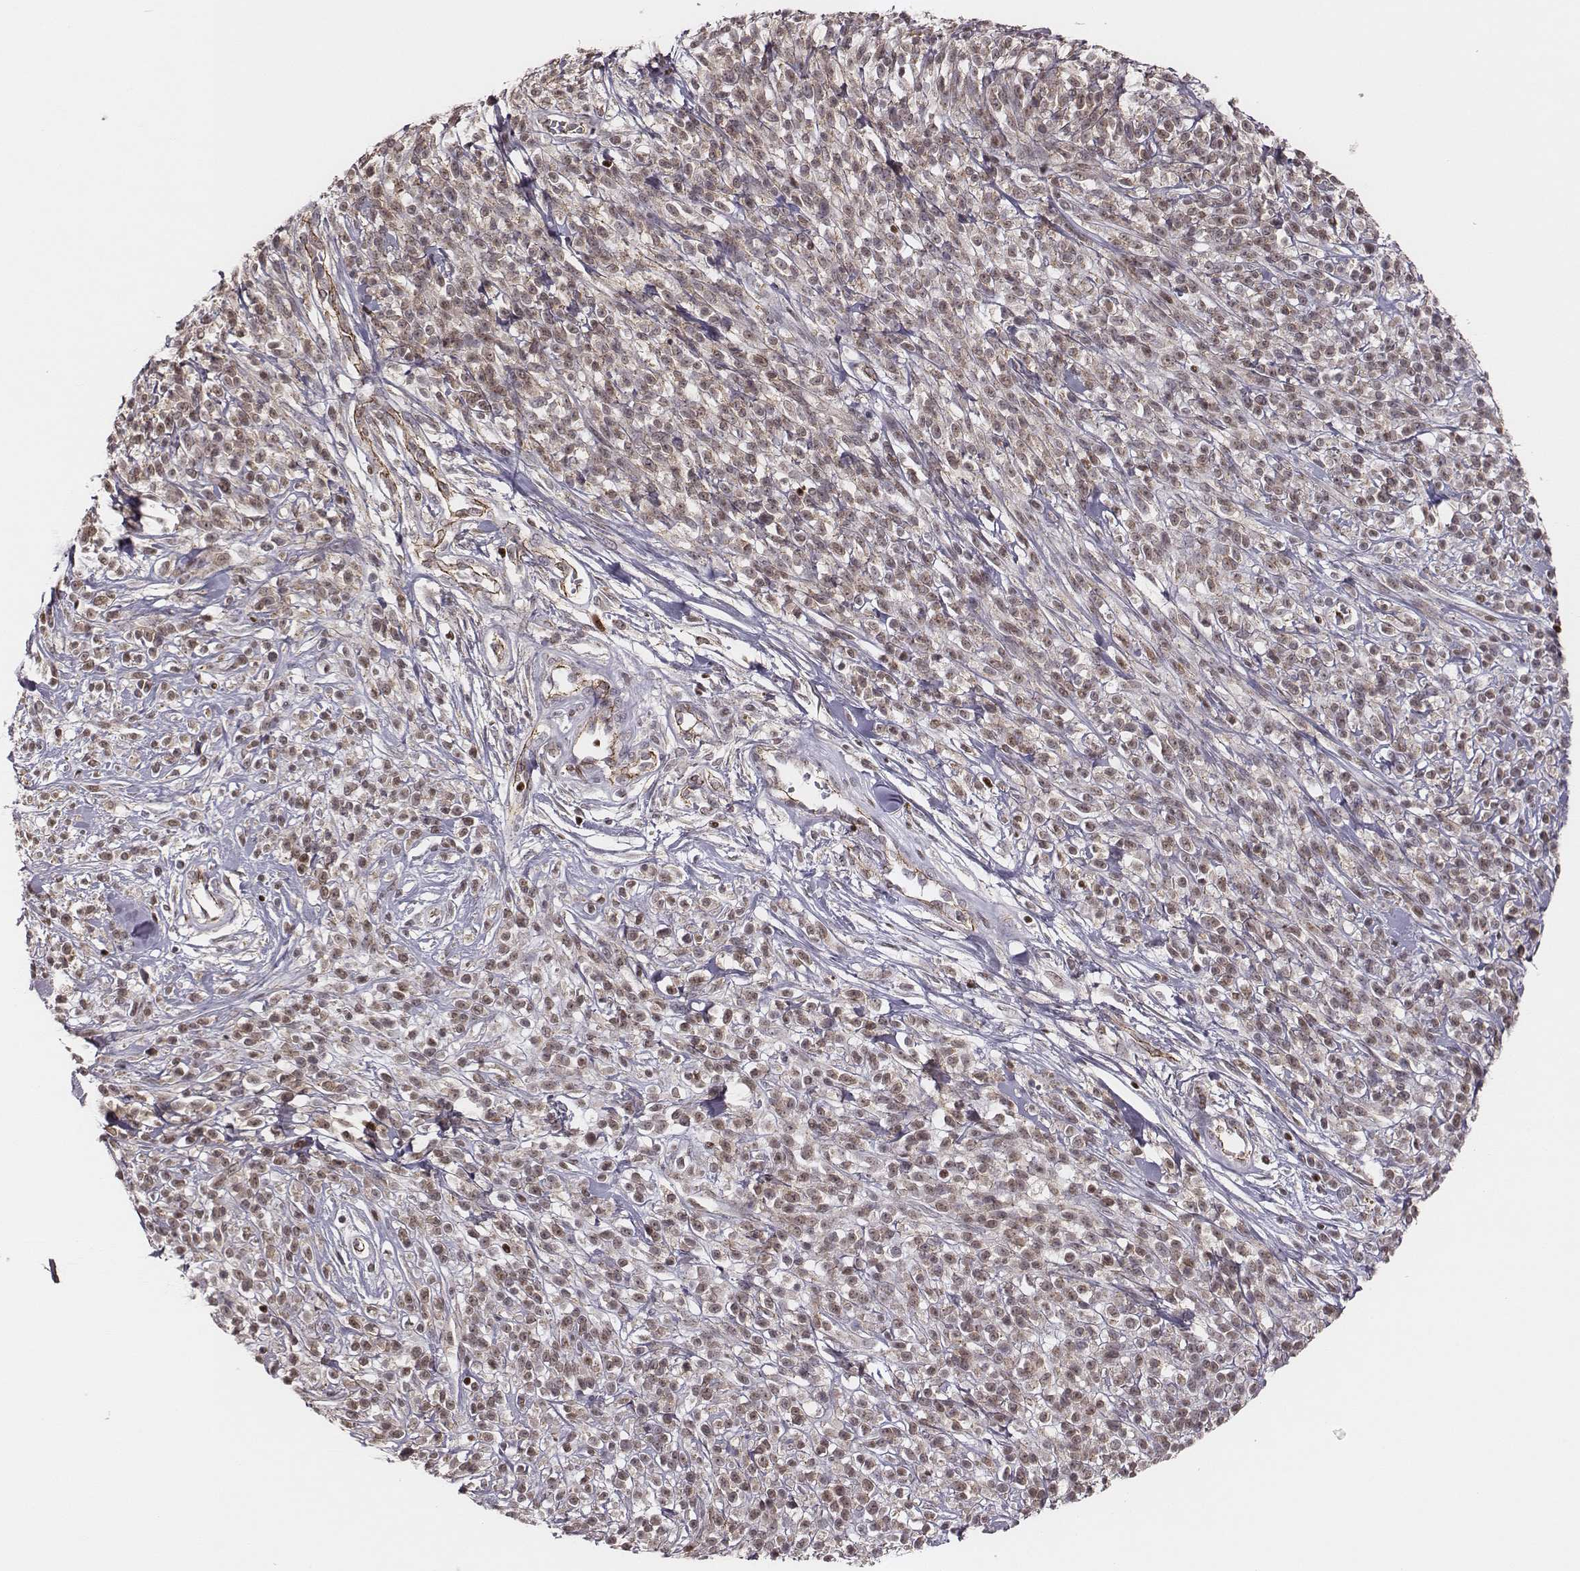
{"staining": {"intensity": "moderate", "quantity": ">75%", "location": "nuclear"}, "tissue": "melanoma", "cell_type": "Tumor cells", "image_type": "cancer", "snomed": [{"axis": "morphology", "description": "Malignant melanoma, NOS"}, {"axis": "topography", "description": "Skin"}, {"axis": "topography", "description": "Skin of trunk"}], "caption": "Tumor cells display medium levels of moderate nuclear staining in approximately >75% of cells in human melanoma. The protein of interest is stained brown, and the nuclei are stained in blue (DAB IHC with brightfield microscopy, high magnification).", "gene": "WDR59", "patient": {"sex": "male", "age": 74}}